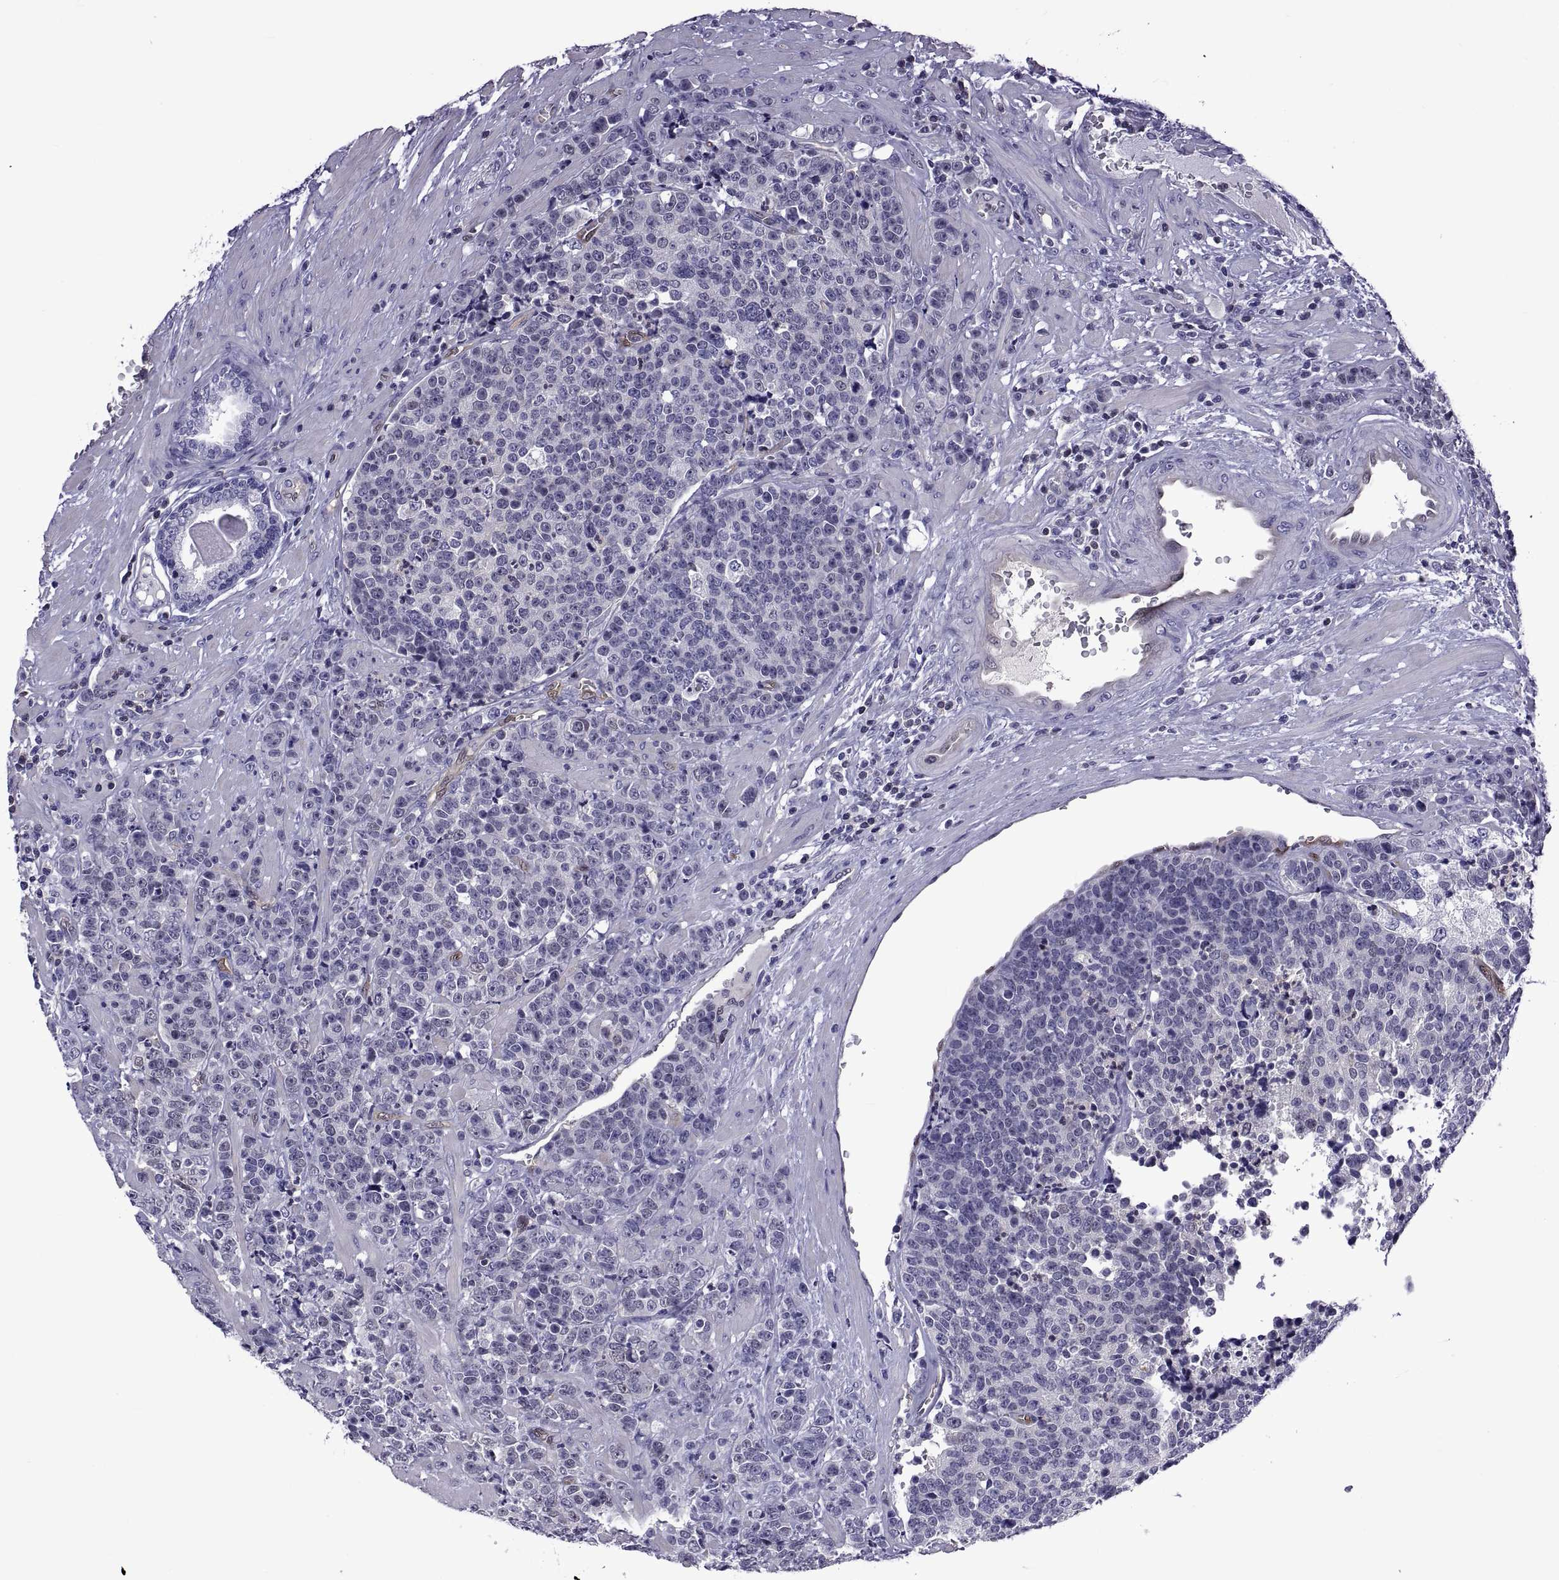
{"staining": {"intensity": "negative", "quantity": "none", "location": "none"}, "tissue": "prostate cancer", "cell_type": "Tumor cells", "image_type": "cancer", "snomed": [{"axis": "morphology", "description": "Adenocarcinoma, NOS"}, {"axis": "topography", "description": "Prostate"}], "caption": "Immunohistochemical staining of prostate cancer demonstrates no significant staining in tumor cells.", "gene": "LCN9", "patient": {"sex": "male", "age": 67}}